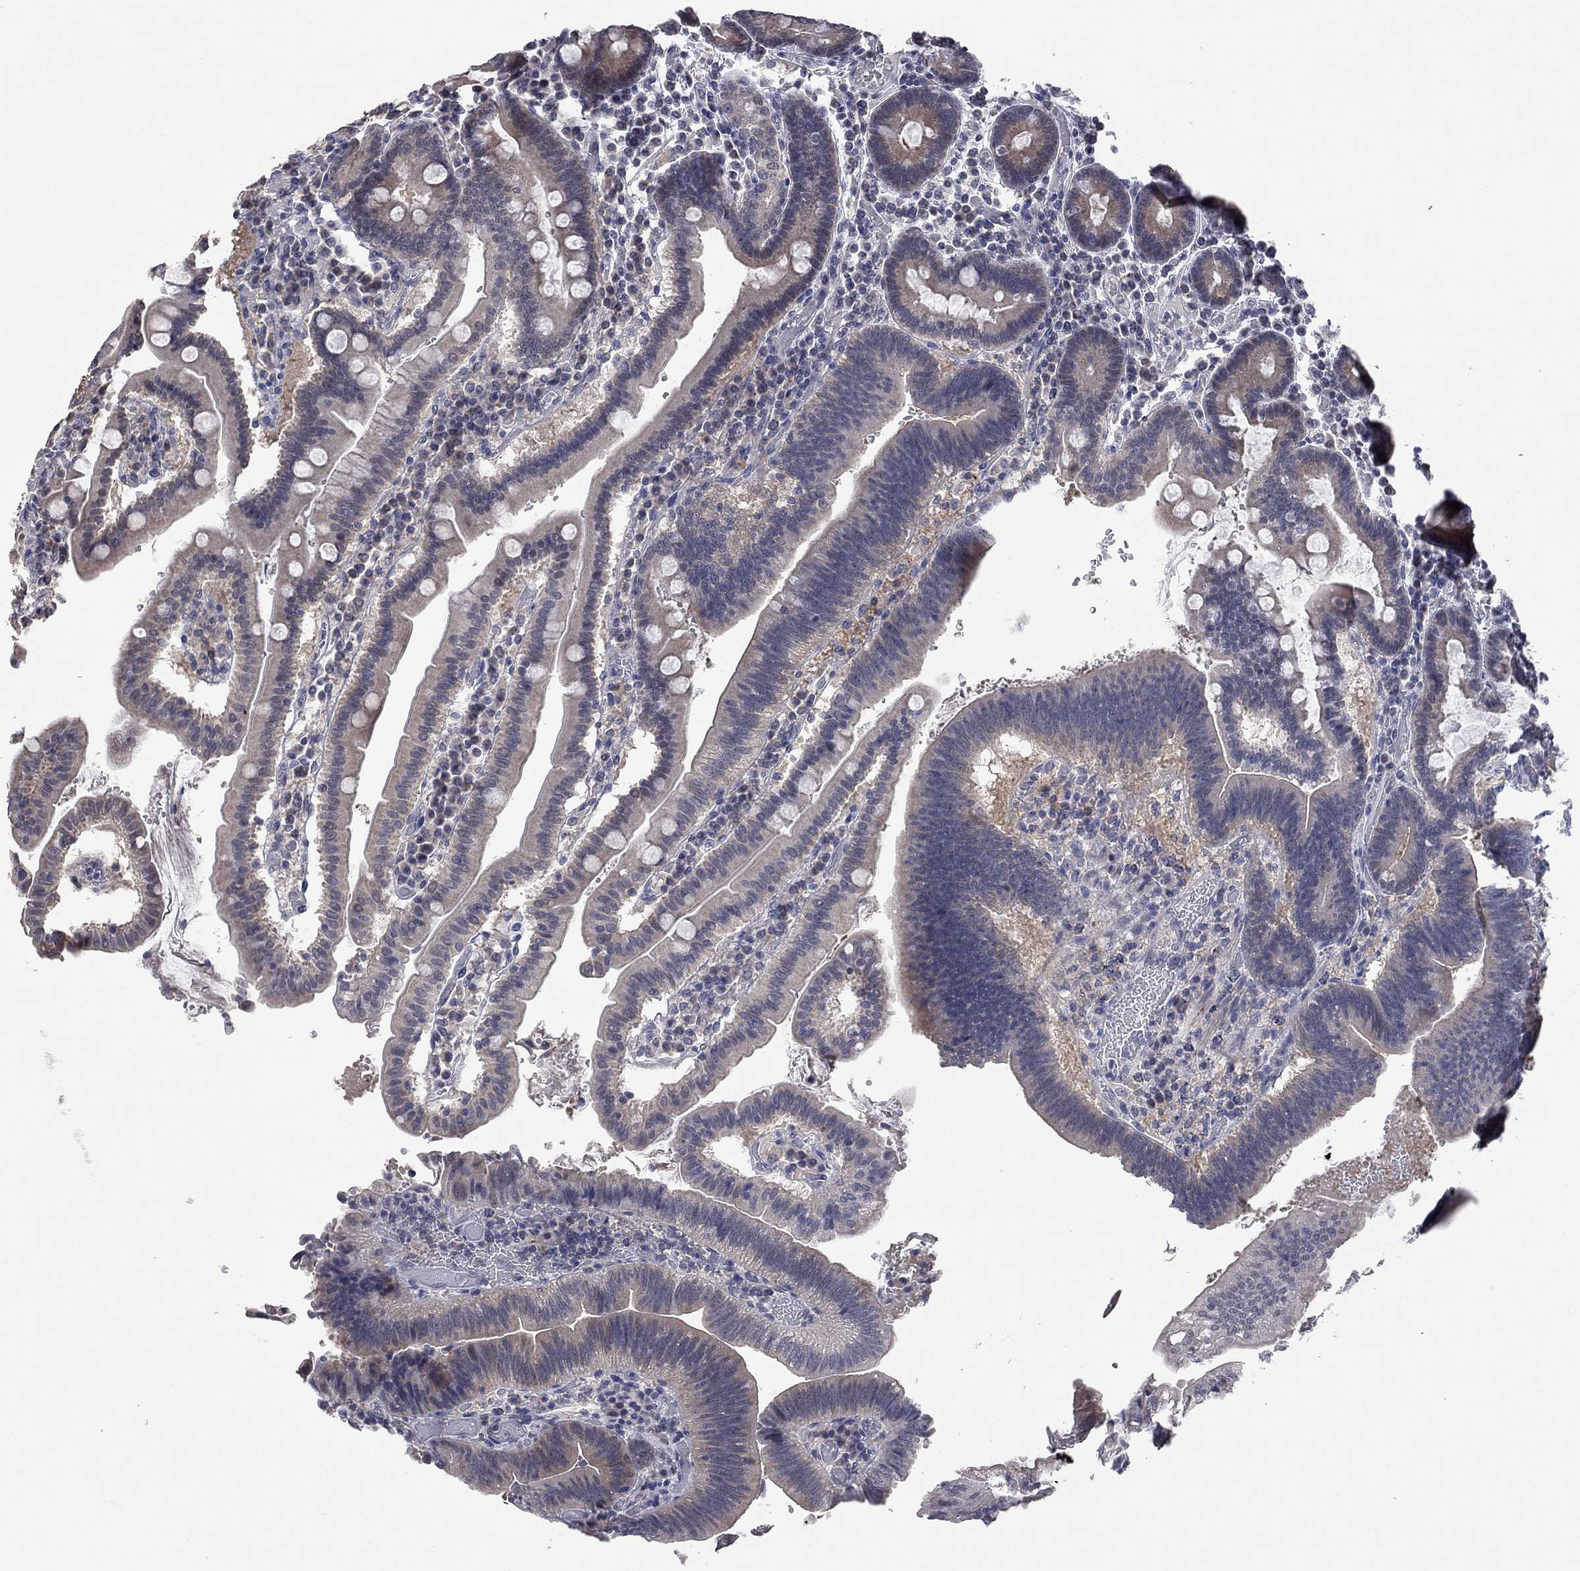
{"staining": {"intensity": "weak", "quantity": "<25%", "location": "cytoplasmic/membranous"}, "tissue": "duodenum", "cell_type": "Glandular cells", "image_type": "normal", "snomed": [{"axis": "morphology", "description": "Normal tissue, NOS"}, {"axis": "topography", "description": "Duodenum"}], "caption": "This is an immunohistochemistry photomicrograph of benign human duodenum. There is no expression in glandular cells.", "gene": "FABP12", "patient": {"sex": "female", "age": 62}}